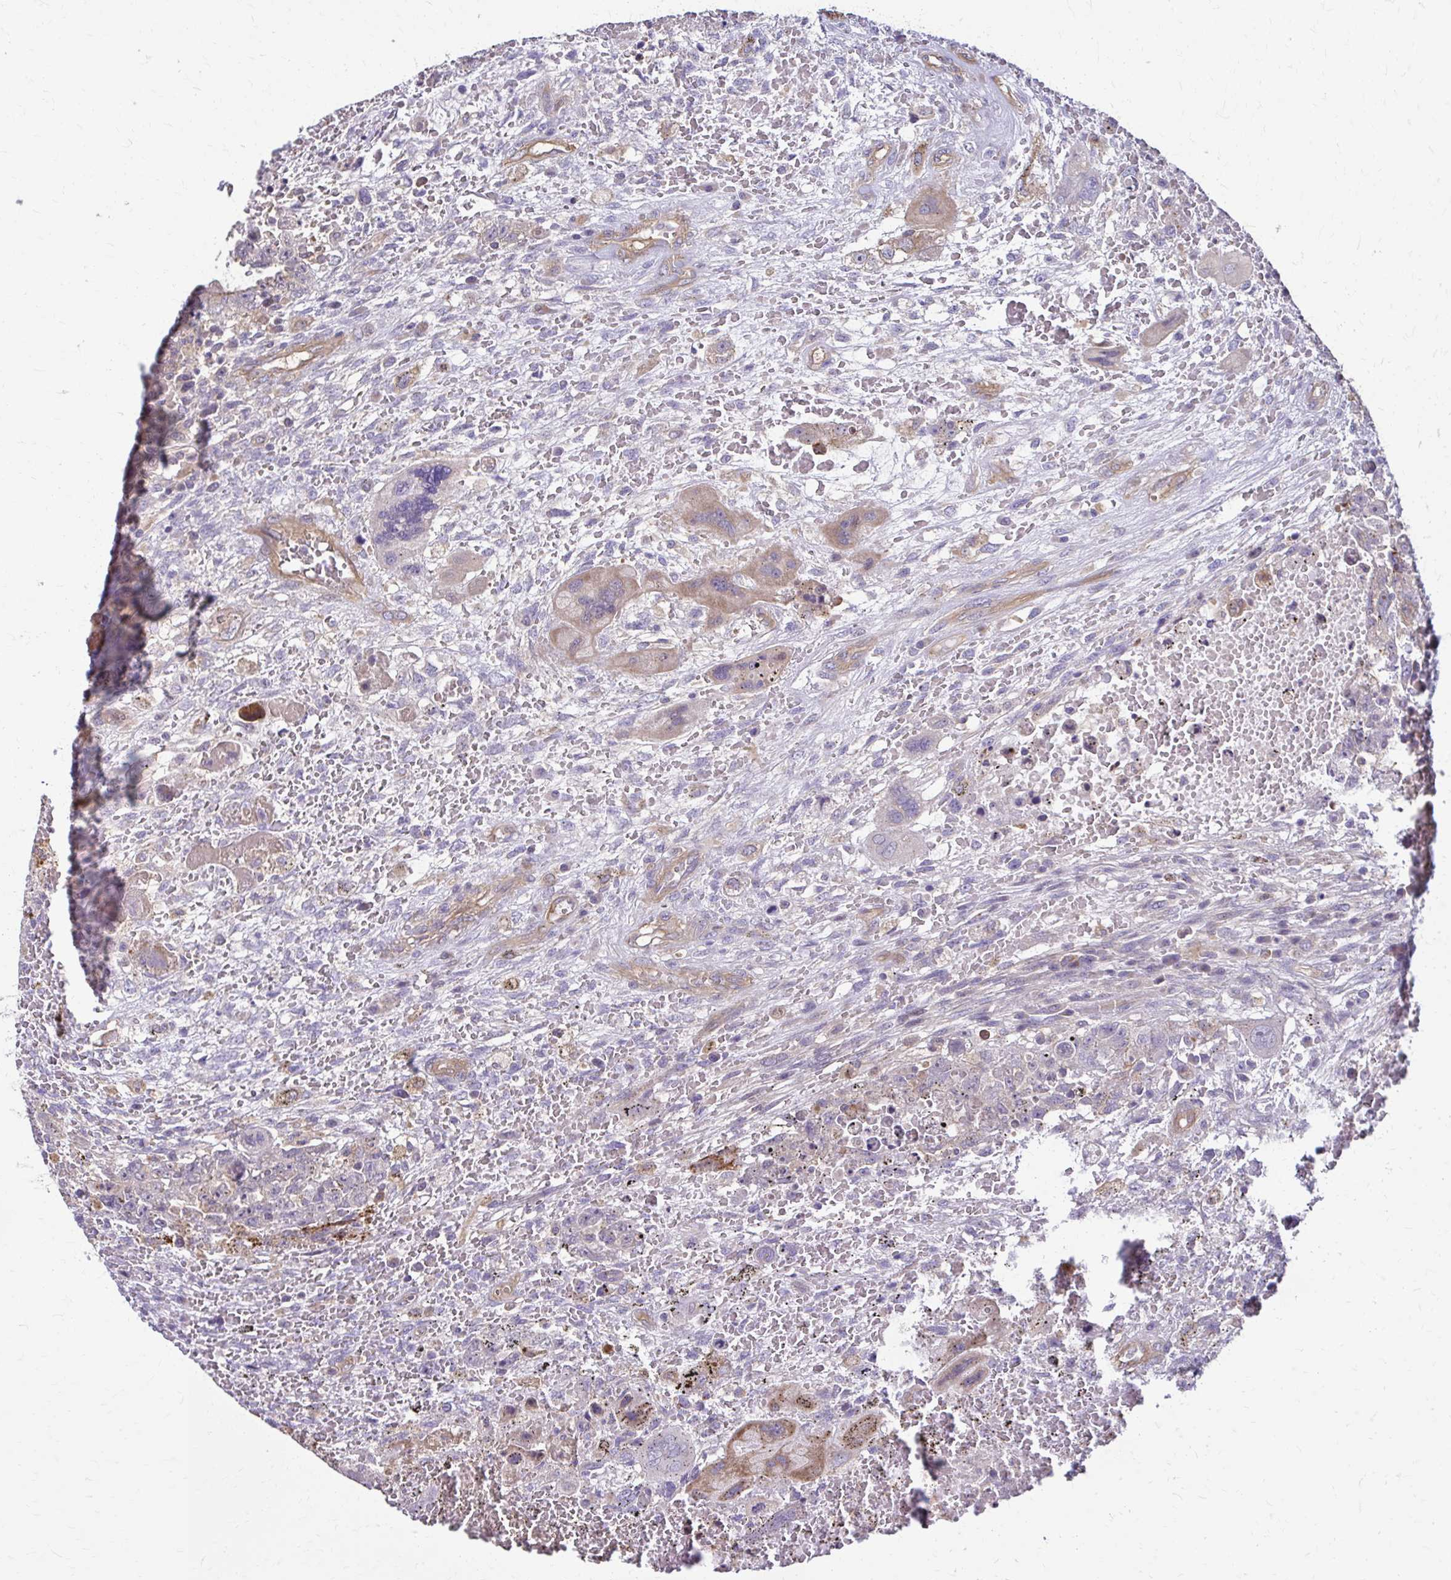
{"staining": {"intensity": "weak", "quantity": "25%-75%", "location": "cytoplasmic/membranous"}, "tissue": "testis cancer", "cell_type": "Tumor cells", "image_type": "cancer", "snomed": [{"axis": "morphology", "description": "Carcinoma, Embryonal, NOS"}, {"axis": "topography", "description": "Testis"}], "caption": "Immunohistochemical staining of testis embryonal carcinoma demonstrates low levels of weak cytoplasmic/membranous positivity in approximately 25%-75% of tumor cells.", "gene": "DSP", "patient": {"sex": "male", "age": 26}}